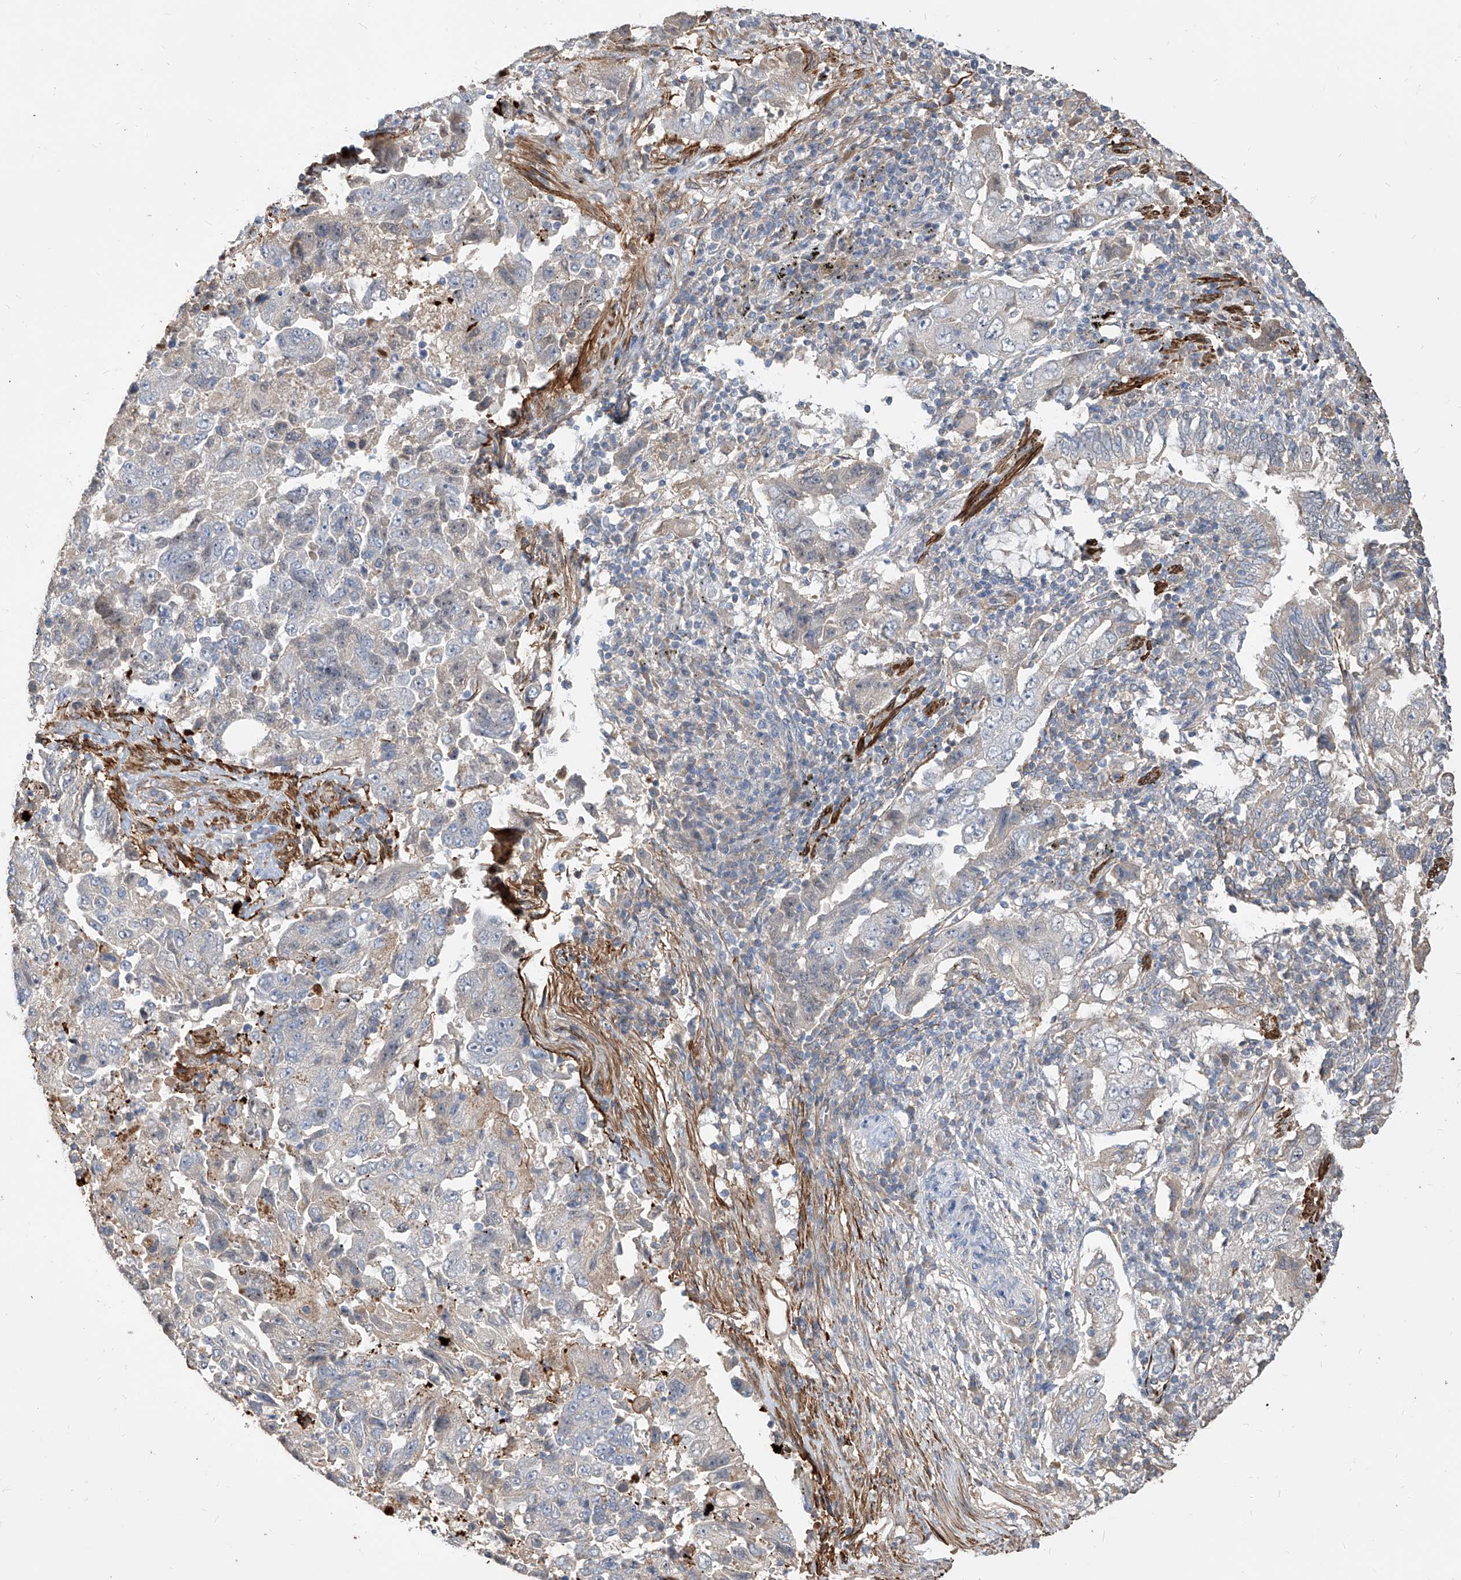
{"staining": {"intensity": "negative", "quantity": "none", "location": "none"}, "tissue": "lung cancer", "cell_type": "Tumor cells", "image_type": "cancer", "snomed": [{"axis": "morphology", "description": "Adenocarcinoma, NOS"}, {"axis": "topography", "description": "Lung"}], "caption": "Image shows no significant protein staining in tumor cells of lung cancer (adenocarcinoma).", "gene": "FAM83B", "patient": {"sex": "female", "age": 51}}